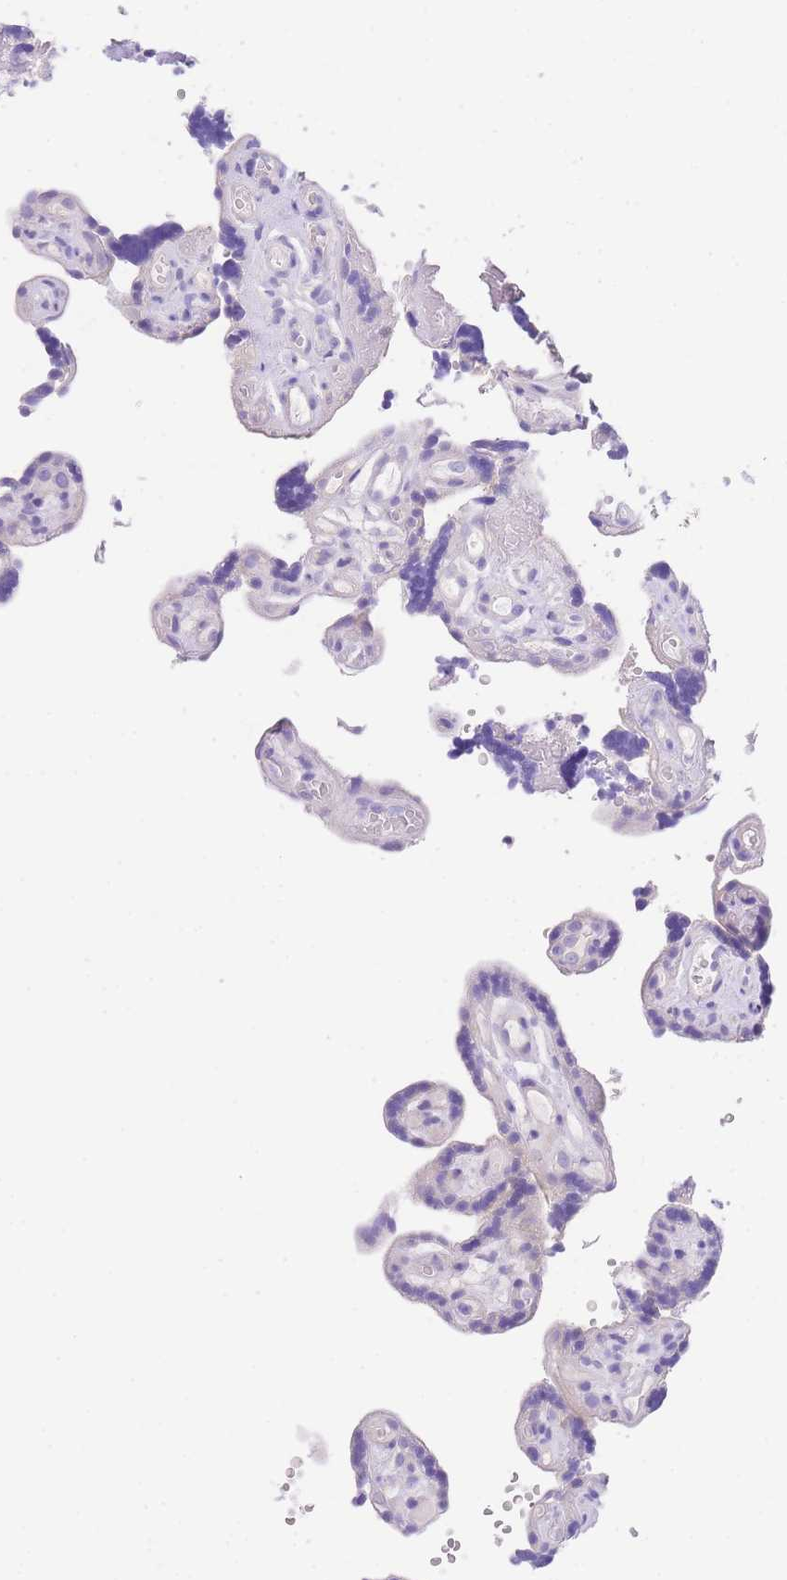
{"staining": {"intensity": "weak", "quantity": "<25%", "location": "cytoplasmic/membranous"}, "tissue": "placenta", "cell_type": "Decidual cells", "image_type": "normal", "snomed": [{"axis": "morphology", "description": "Normal tissue, NOS"}, {"axis": "topography", "description": "Placenta"}], "caption": "This is an immunohistochemistry image of normal human placenta. There is no expression in decidual cells.", "gene": "EPN2", "patient": {"sex": "female", "age": 30}}